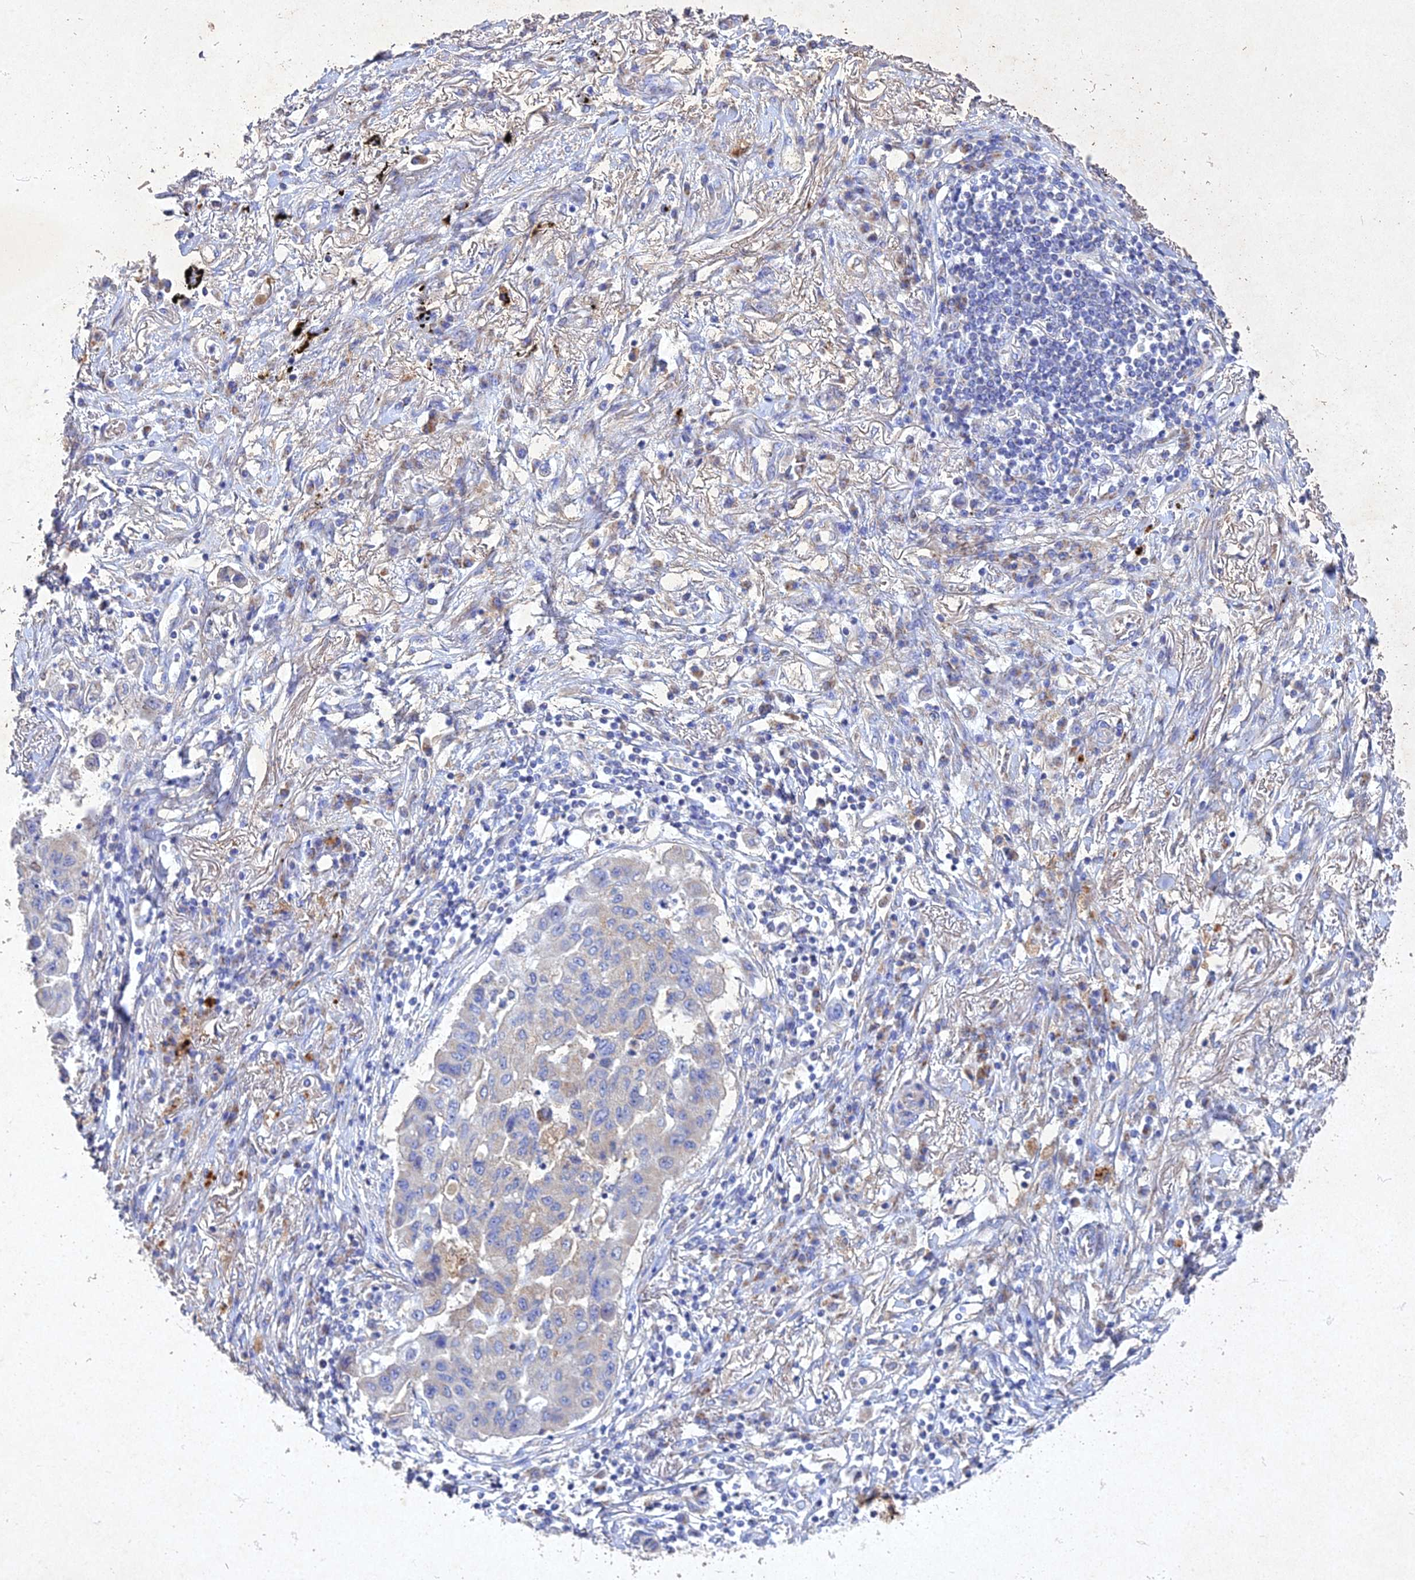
{"staining": {"intensity": "negative", "quantity": "none", "location": "none"}, "tissue": "lung cancer", "cell_type": "Tumor cells", "image_type": "cancer", "snomed": [{"axis": "morphology", "description": "Squamous cell carcinoma, NOS"}, {"axis": "topography", "description": "Lung"}], "caption": "IHC photomicrograph of neoplastic tissue: lung cancer stained with DAB (3,3'-diaminobenzidine) displays no significant protein staining in tumor cells.", "gene": "NDUFV1", "patient": {"sex": "male", "age": 74}}